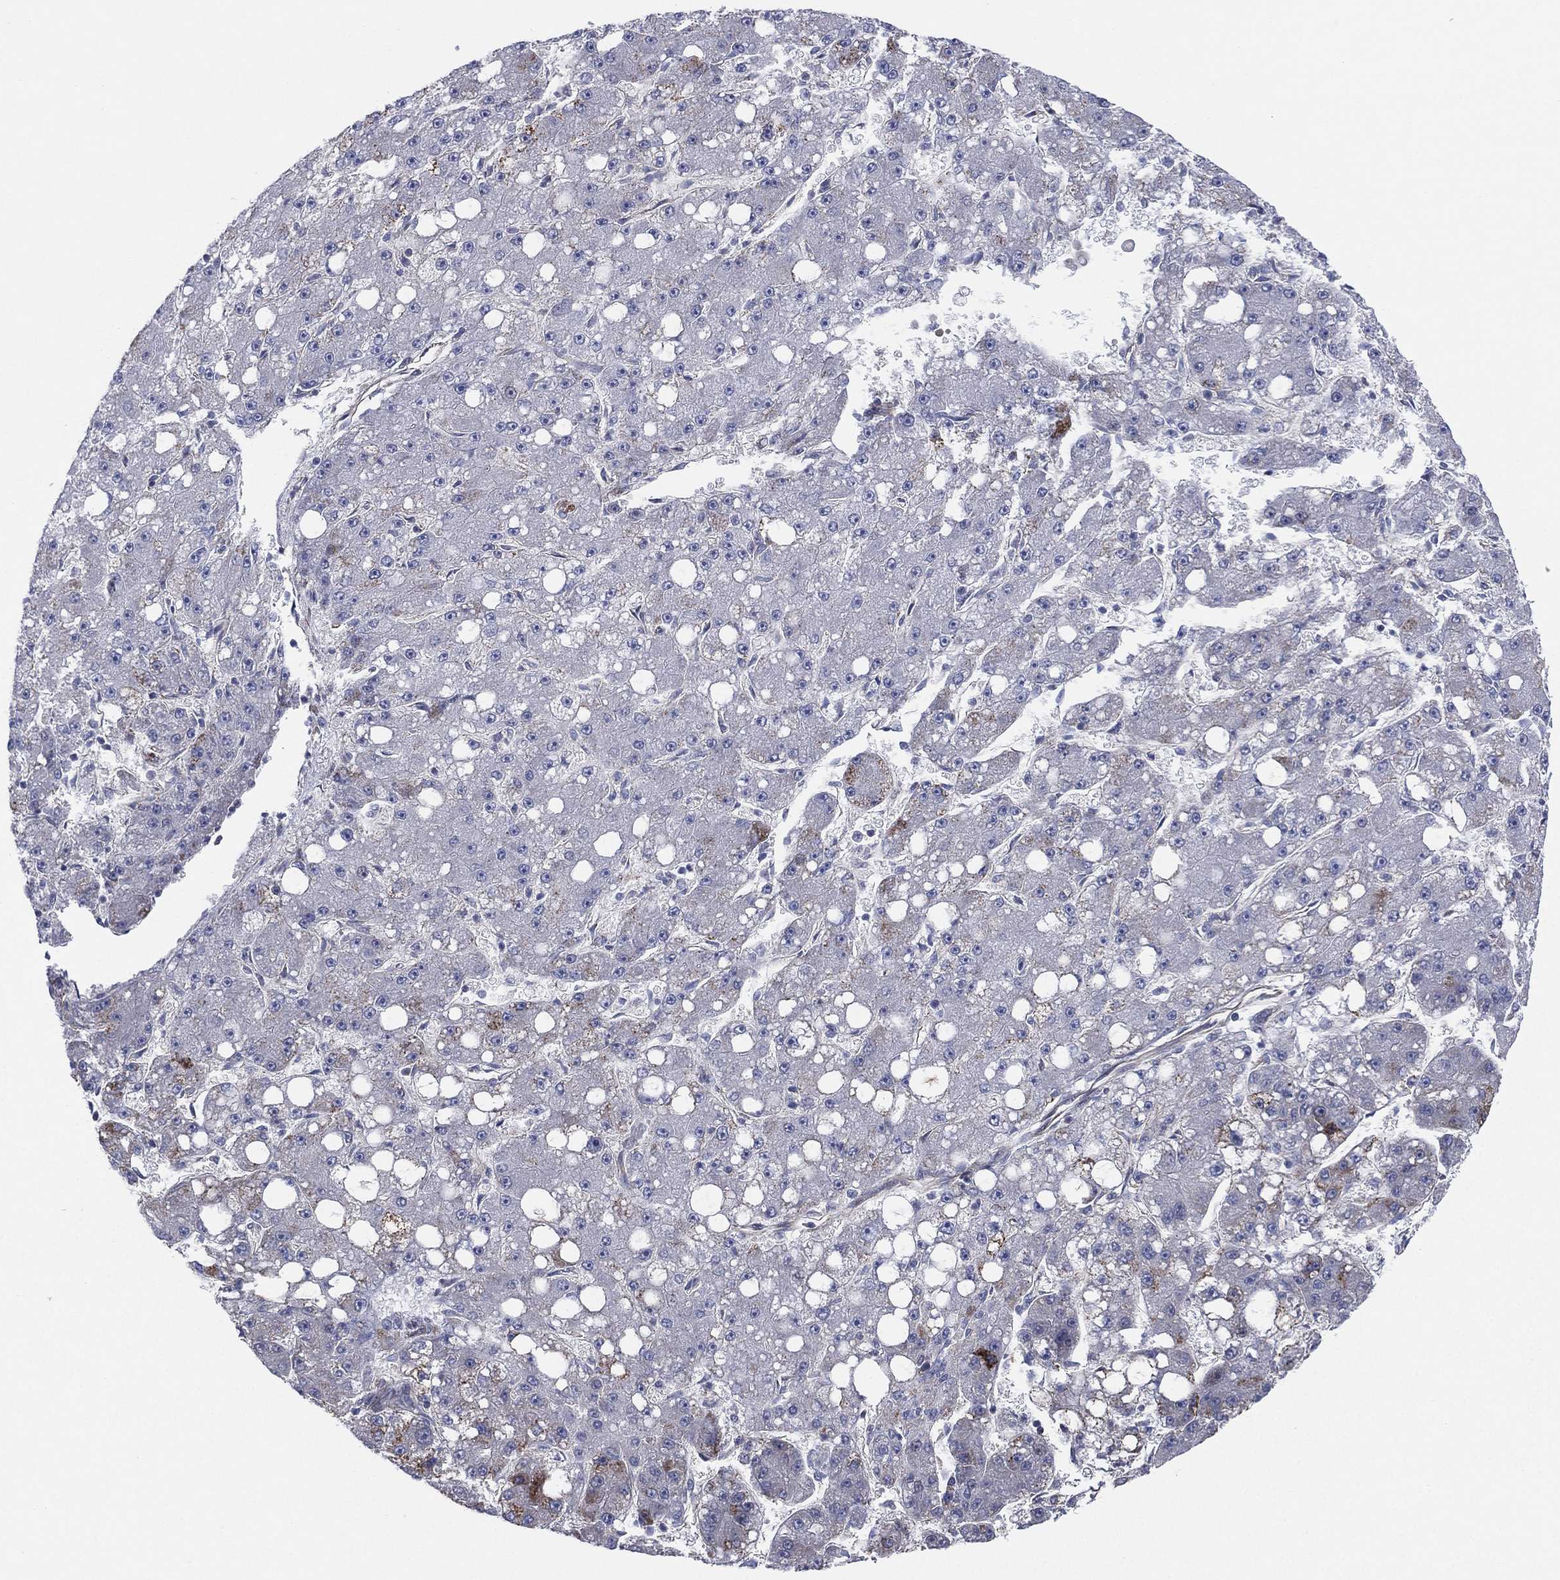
{"staining": {"intensity": "weak", "quantity": "<25%", "location": "cytoplasmic/membranous"}, "tissue": "liver cancer", "cell_type": "Tumor cells", "image_type": "cancer", "snomed": [{"axis": "morphology", "description": "Carcinoma, Hepatocellular, NOS"}, {"axis": "topography", "description": "Liver"}], "caption": "Liver cancer (hepatocellular carcinoma) was stained to show a protein in brown. There is no significant positivity in tumor cells.", "gene": "INA", "patient": {"sex": "male", "age": 67}}